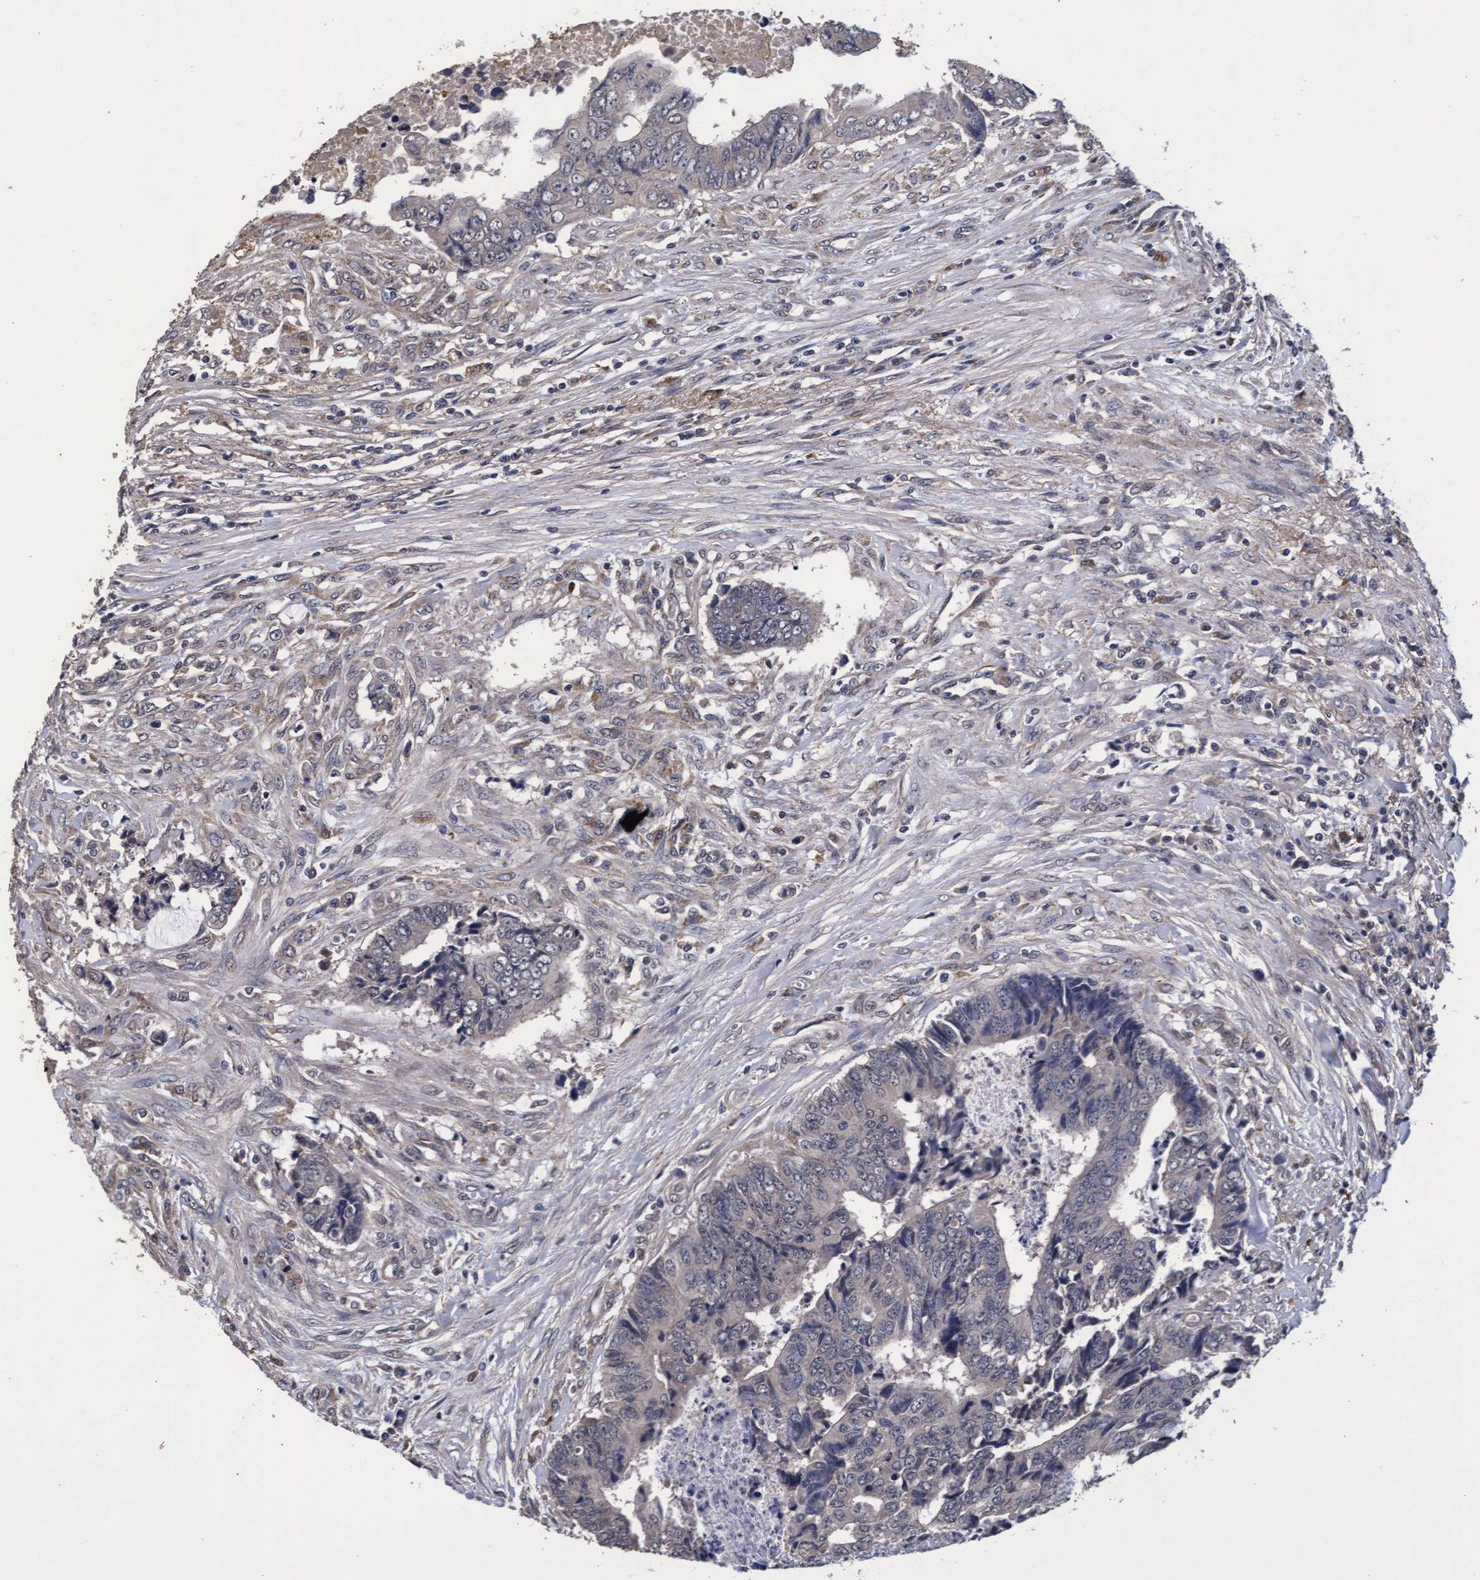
{"staining": {"intensity": "negative", "quantity": "none", "location": "none"}, "tissue": "colorectal cancer", "cell_type": "Tumor cells", "image_type": "cancer", "snomed": [{"axis": "morphology", "description": "Adenocarcinoma, NOS"}, {"axis": "topography", "description": "Rectum"}], "caption": "Tumor cells show no significant positivity in colorectal cancer (adenocarcinoma).", "gene": "CPQ", "patient": {"sex": "male", "age": 84}}